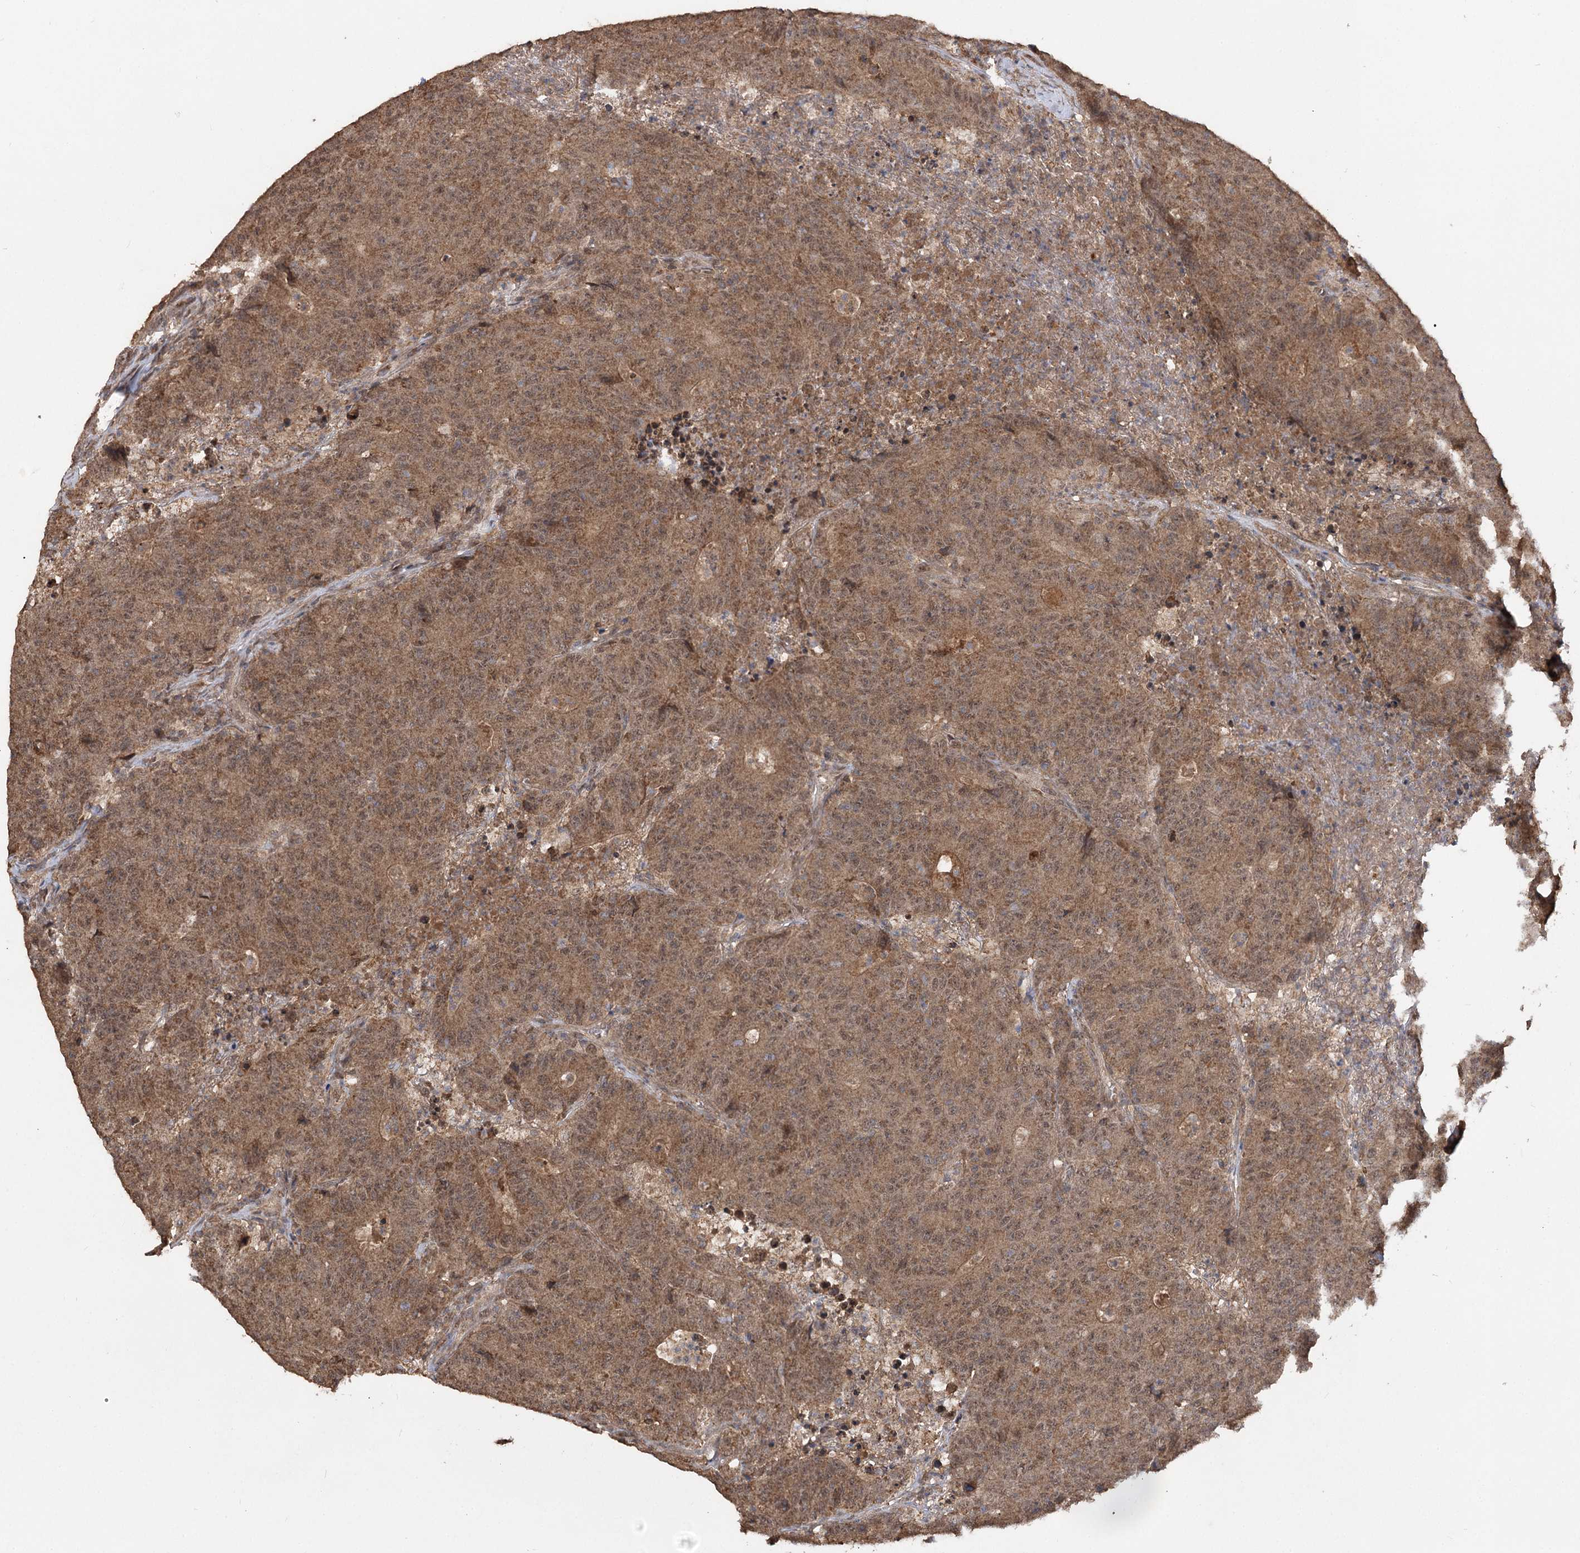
{"staining": {"intensity": "moderate", "quantity": ">75%", "location": "cytoplasmic/membranous,nuclear"}, "tissue": "colorectal cancer", "cell_type": "Tumor cells", "image_type": "cancer", "snomed": [{"axis": "morphology", "description": "Adenocarcinoma, NOS"}, {"axis": "topography", "description": "Colon"}], "caption": "Human adenocarcinoma (colorectal) stained for a protein (brown) shows moderate cytoplasmic/membranous and nuclear positive positivity in about >75% of tumor cells.", "gene": "TENM2", "patient": {"sex": "female", "age": 75}}